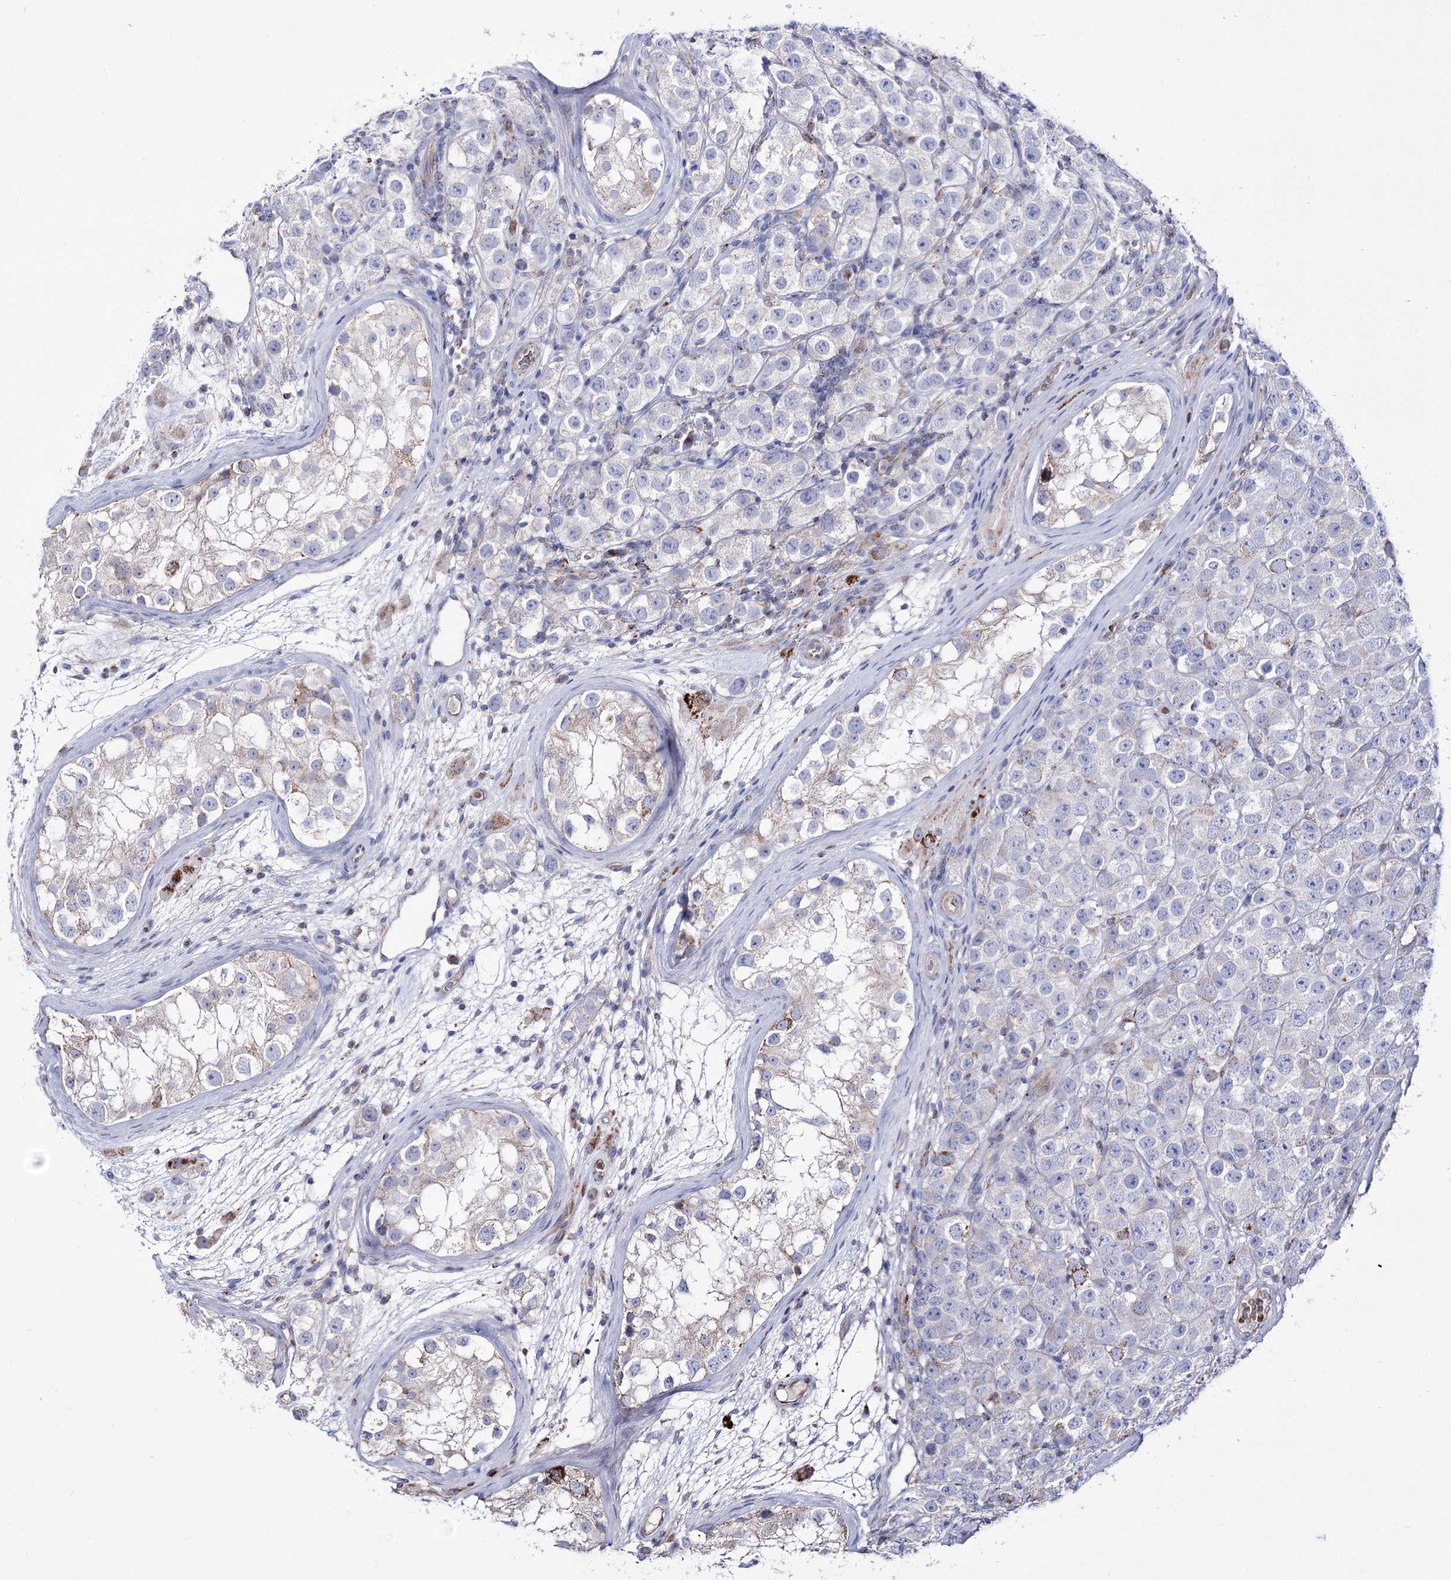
{"staining": {"intensity": "negative", "quantity": "none", "location": "none"}, "tissue": "testis cancer", "cell_type": "Tumor cells", "image_type": "cancer", "snomed": [{"axis": "morphology", "description": "Seminoma, NOS"}, {"axis": "topography", "description": "Testis"}], "caption": "Histopathology image shows no protein expression in tumor cells of testis seminoma tissue.", "gene": "OSBPL5", "patient": {"sex": "male", "age": 28}}